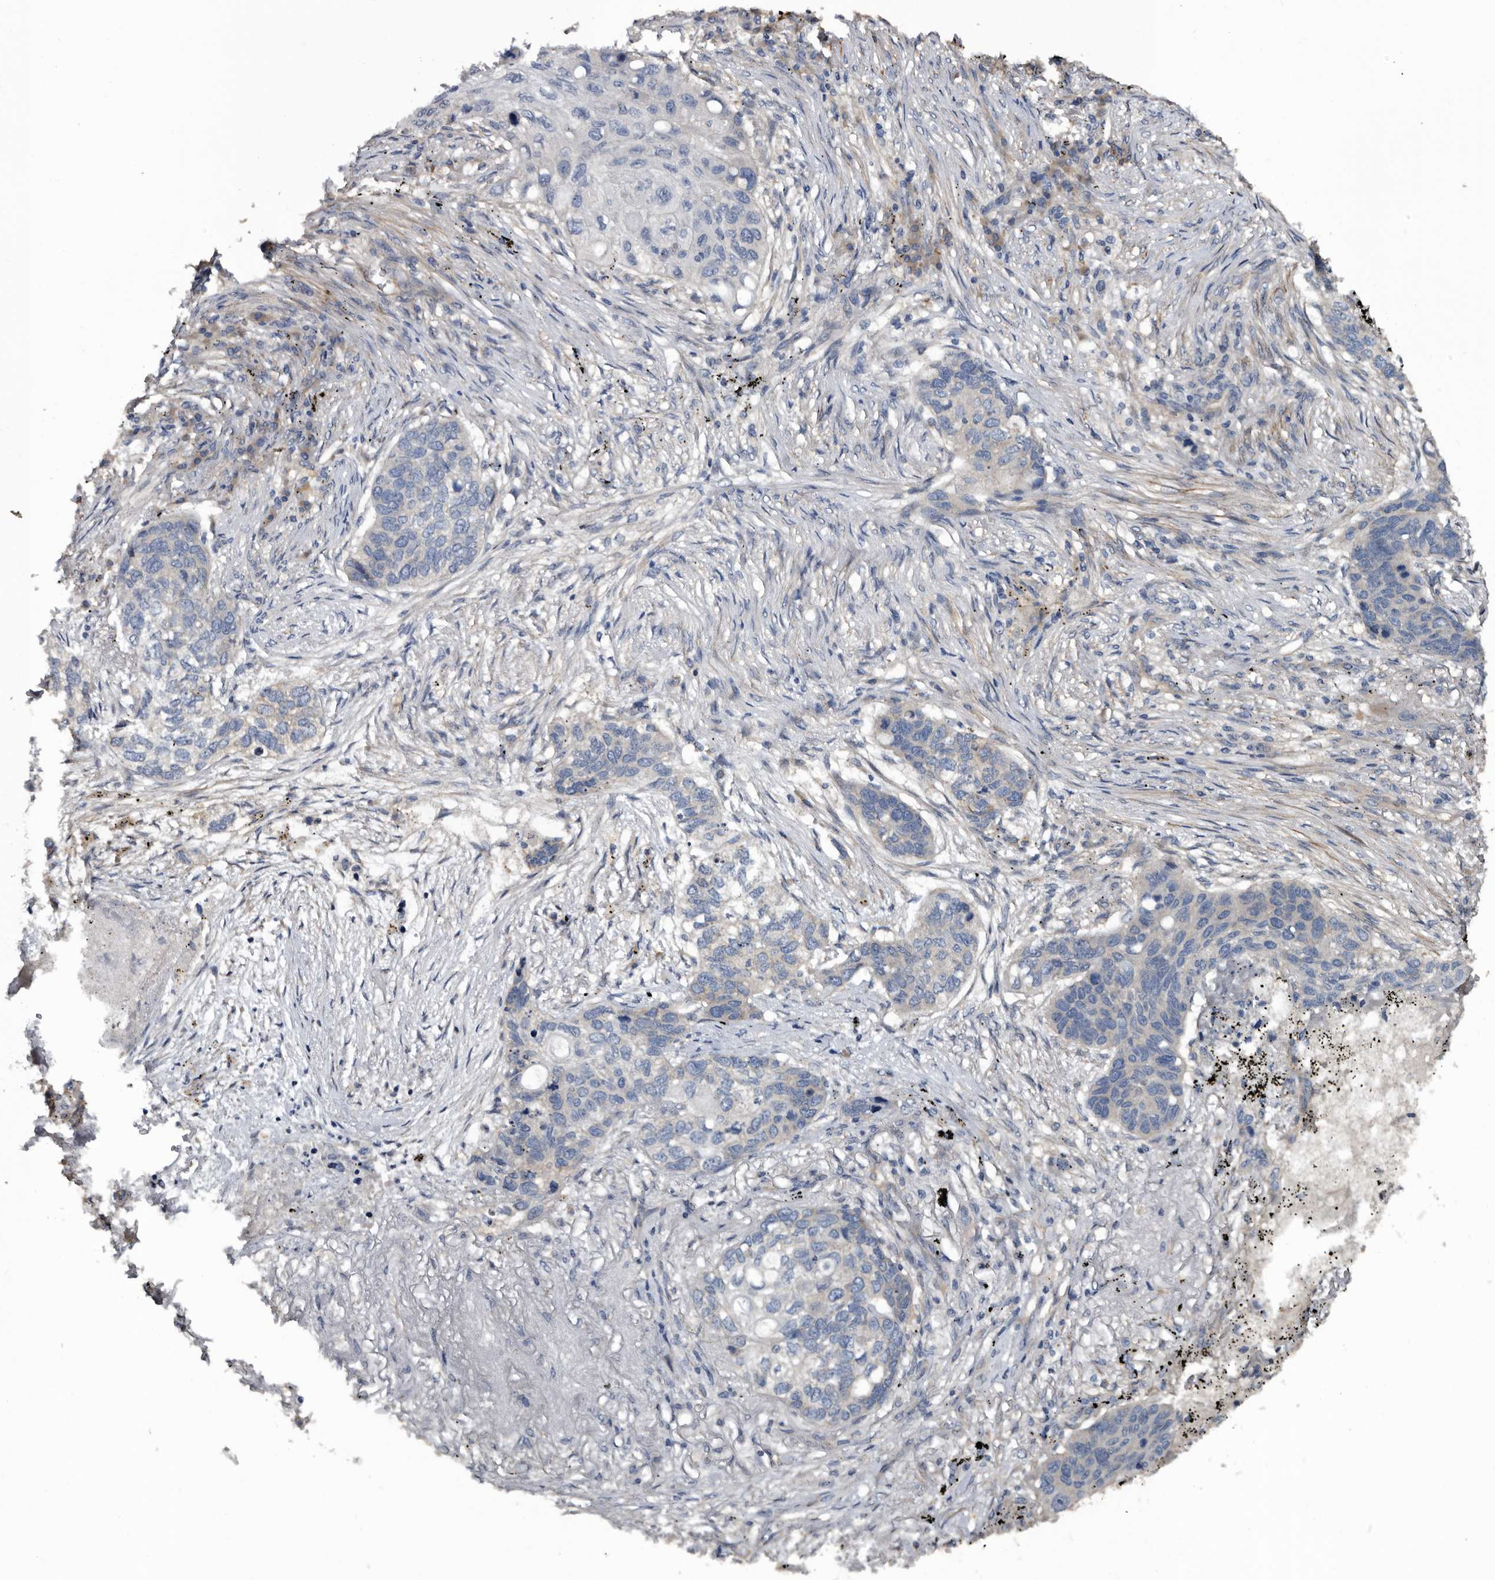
{"staining": {"intensity": "negative", "quantity": "none", "location": "none"}, "tissue": "lung cancer", "cell_type": "Tumor cells", "image_type": "cancer", "snomed": [{"axis": "morphology", "description": "Squamous cell carcinoma, NOS"}, {"axis": "topography", "description": "Lung"}], "caption": "A high-resolution micrograph shows immunohistochemistry (IHC) staining of lung squamous cell carcinoma, which reveals no significant staining in tumor cells.", "gene": "IARS1", "patient": {"sex": "female", "age": 63}}